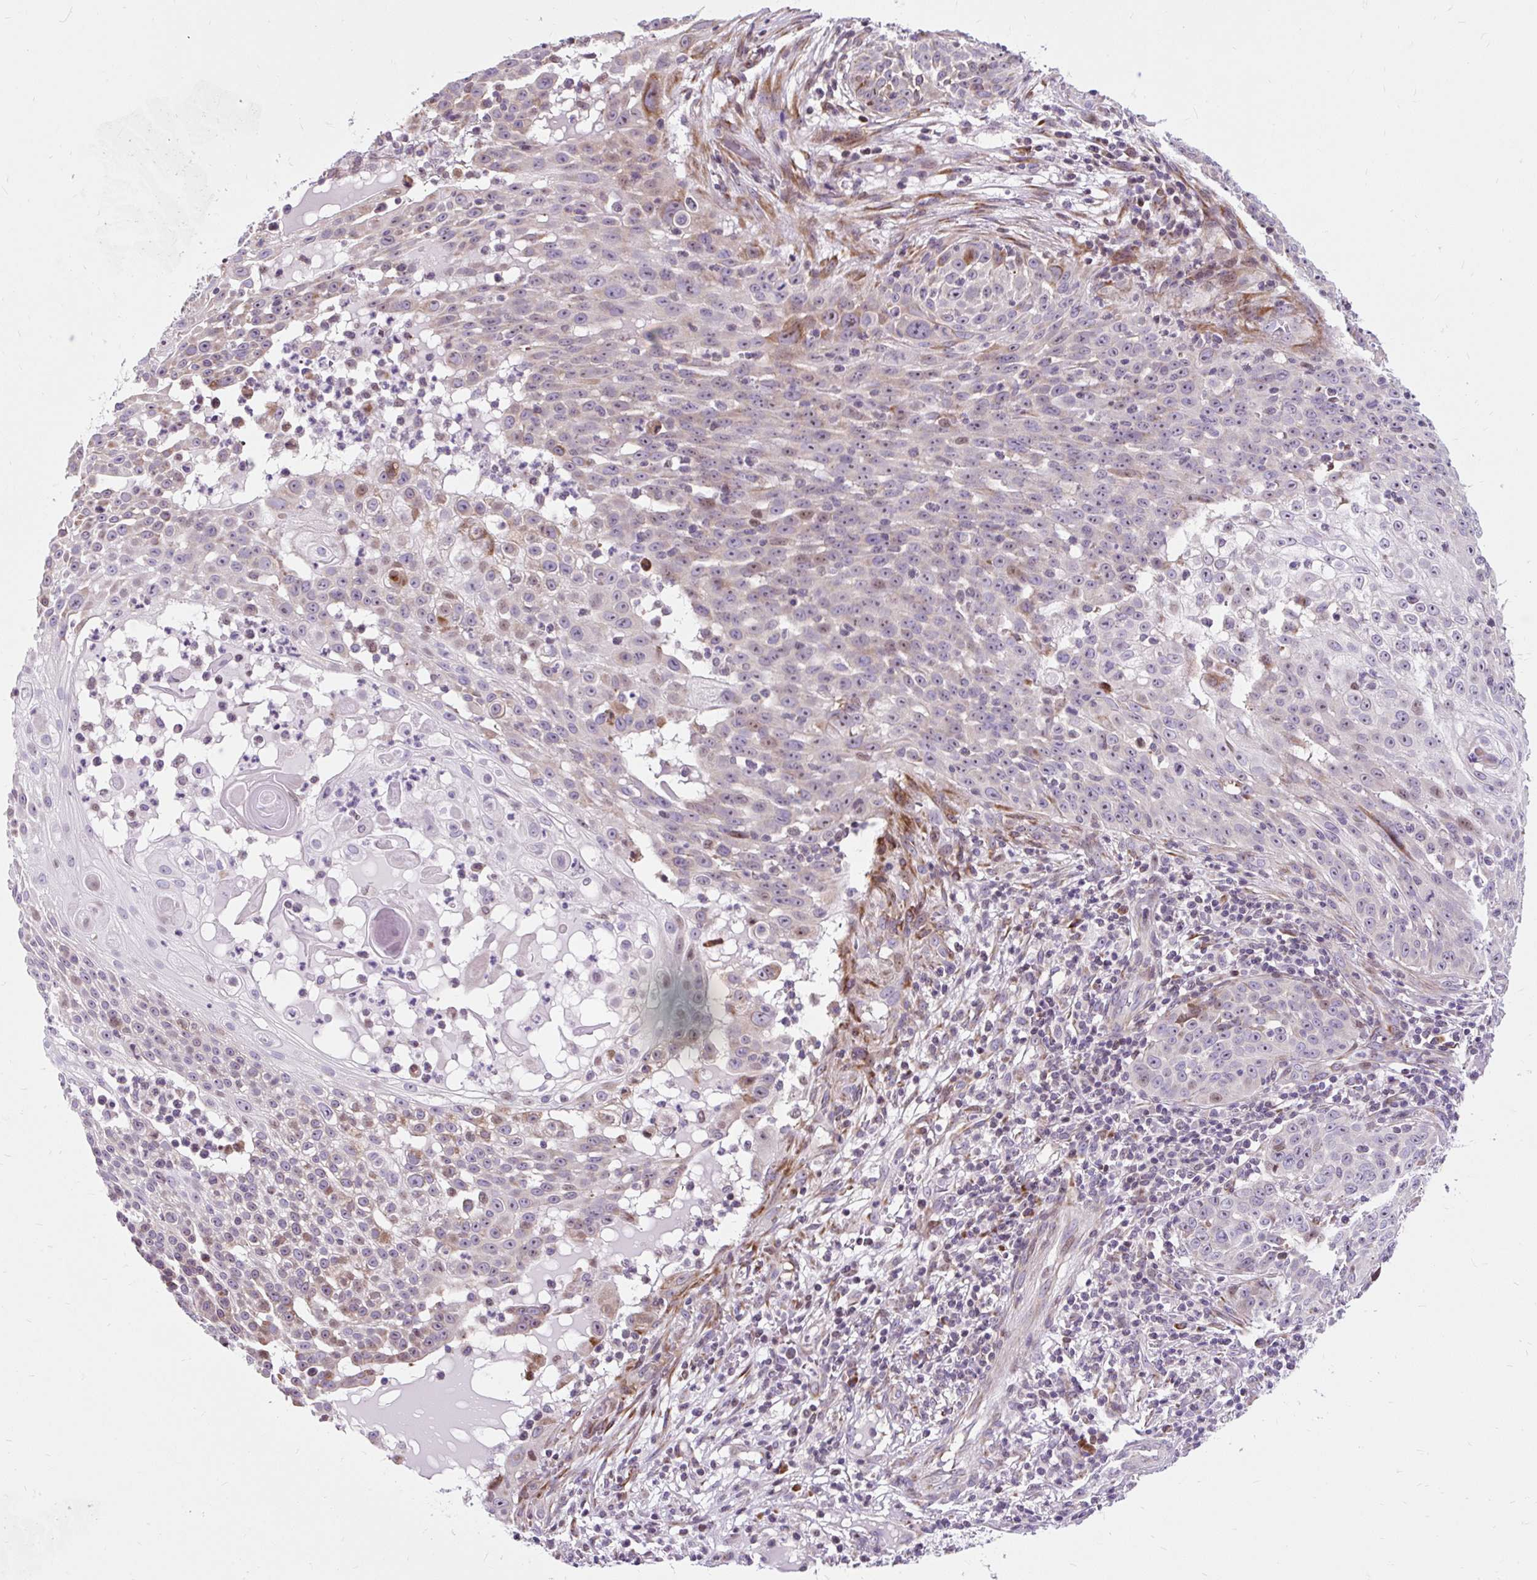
{"staining": {"intensity": "moderate", "quantity": "<25%", "location": "cytoplasmic/membranous"}, "tissue": "skin cancer", "cell_type": "Tumor cells", "image_type": "cancer", "snomed": [{"axis": "morphology", "description": "Squamous cell carcinoma, NOS"}, {"axis": "topography", "description": "Skin"}], "caption": "DAB (3,3'-diaminobenzidine) immunohistochemical staining of squamous cell carcinoma (skin) shows moderate cytoplasmic/membranous protein positivity in approximately <25% of tumor cells.", "gene": "CISD3", "patient": {"sex": "male", "age": 24}}